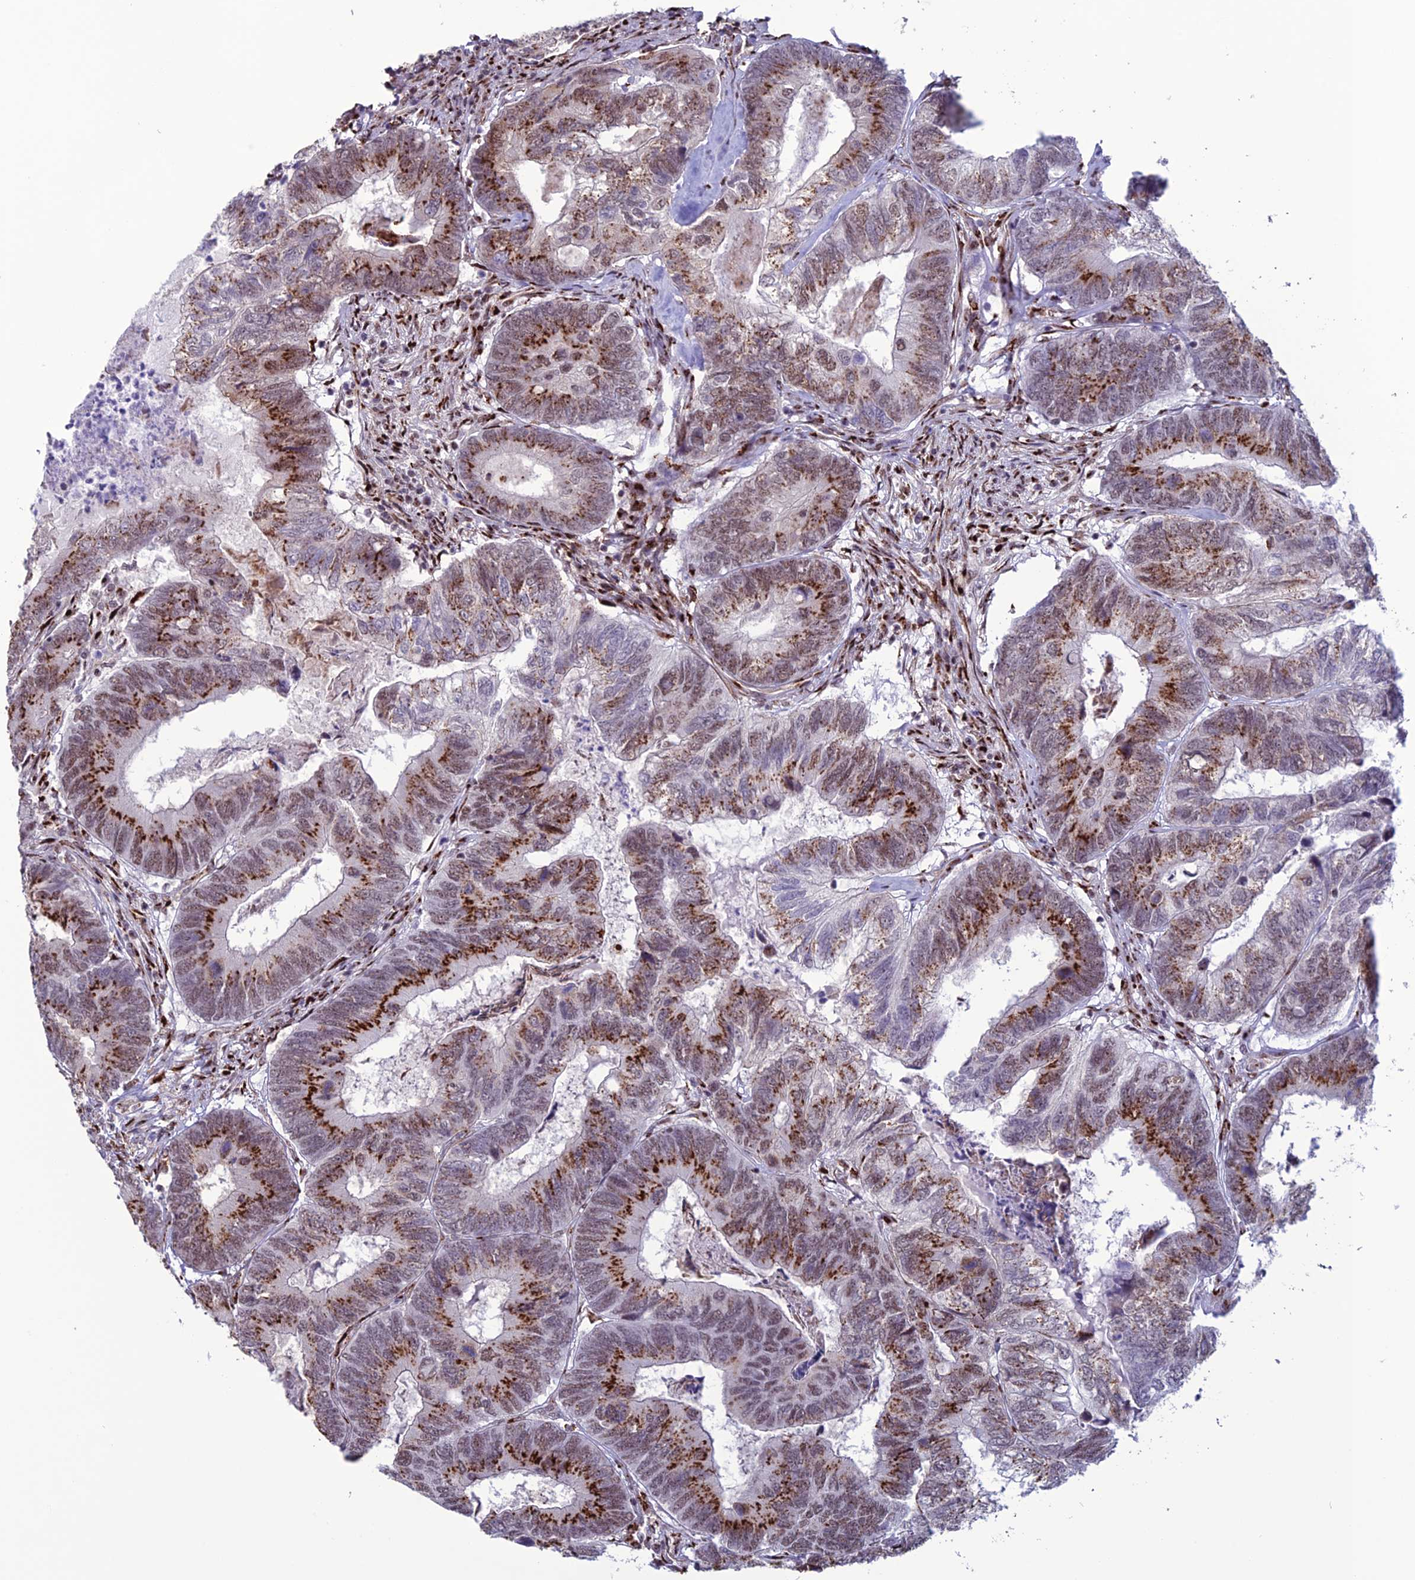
{"staining": {"intensity": "strong", "quantity": ">75%", "location": "cytoplasmic/membranous,nuclear"}, "tissue": "colorectal cancer", "cell_type": "Tumor cells", "image_type": "cancer", "snomed": [{"axis": "morphology", "description": "Adenocarcinoma, NOS"}, {"axis": "topography", "description": "Colon"}], "caption": "The photomicrograph exhibits a brown stain indicating the presence of a protein in the cytoplasmic/membranous and nuclear of tumor cells in colorectal cancer (adenocarcinoma).", "gene": "PLEKHA4", "patient": {"sex": "female", "age": 67}}